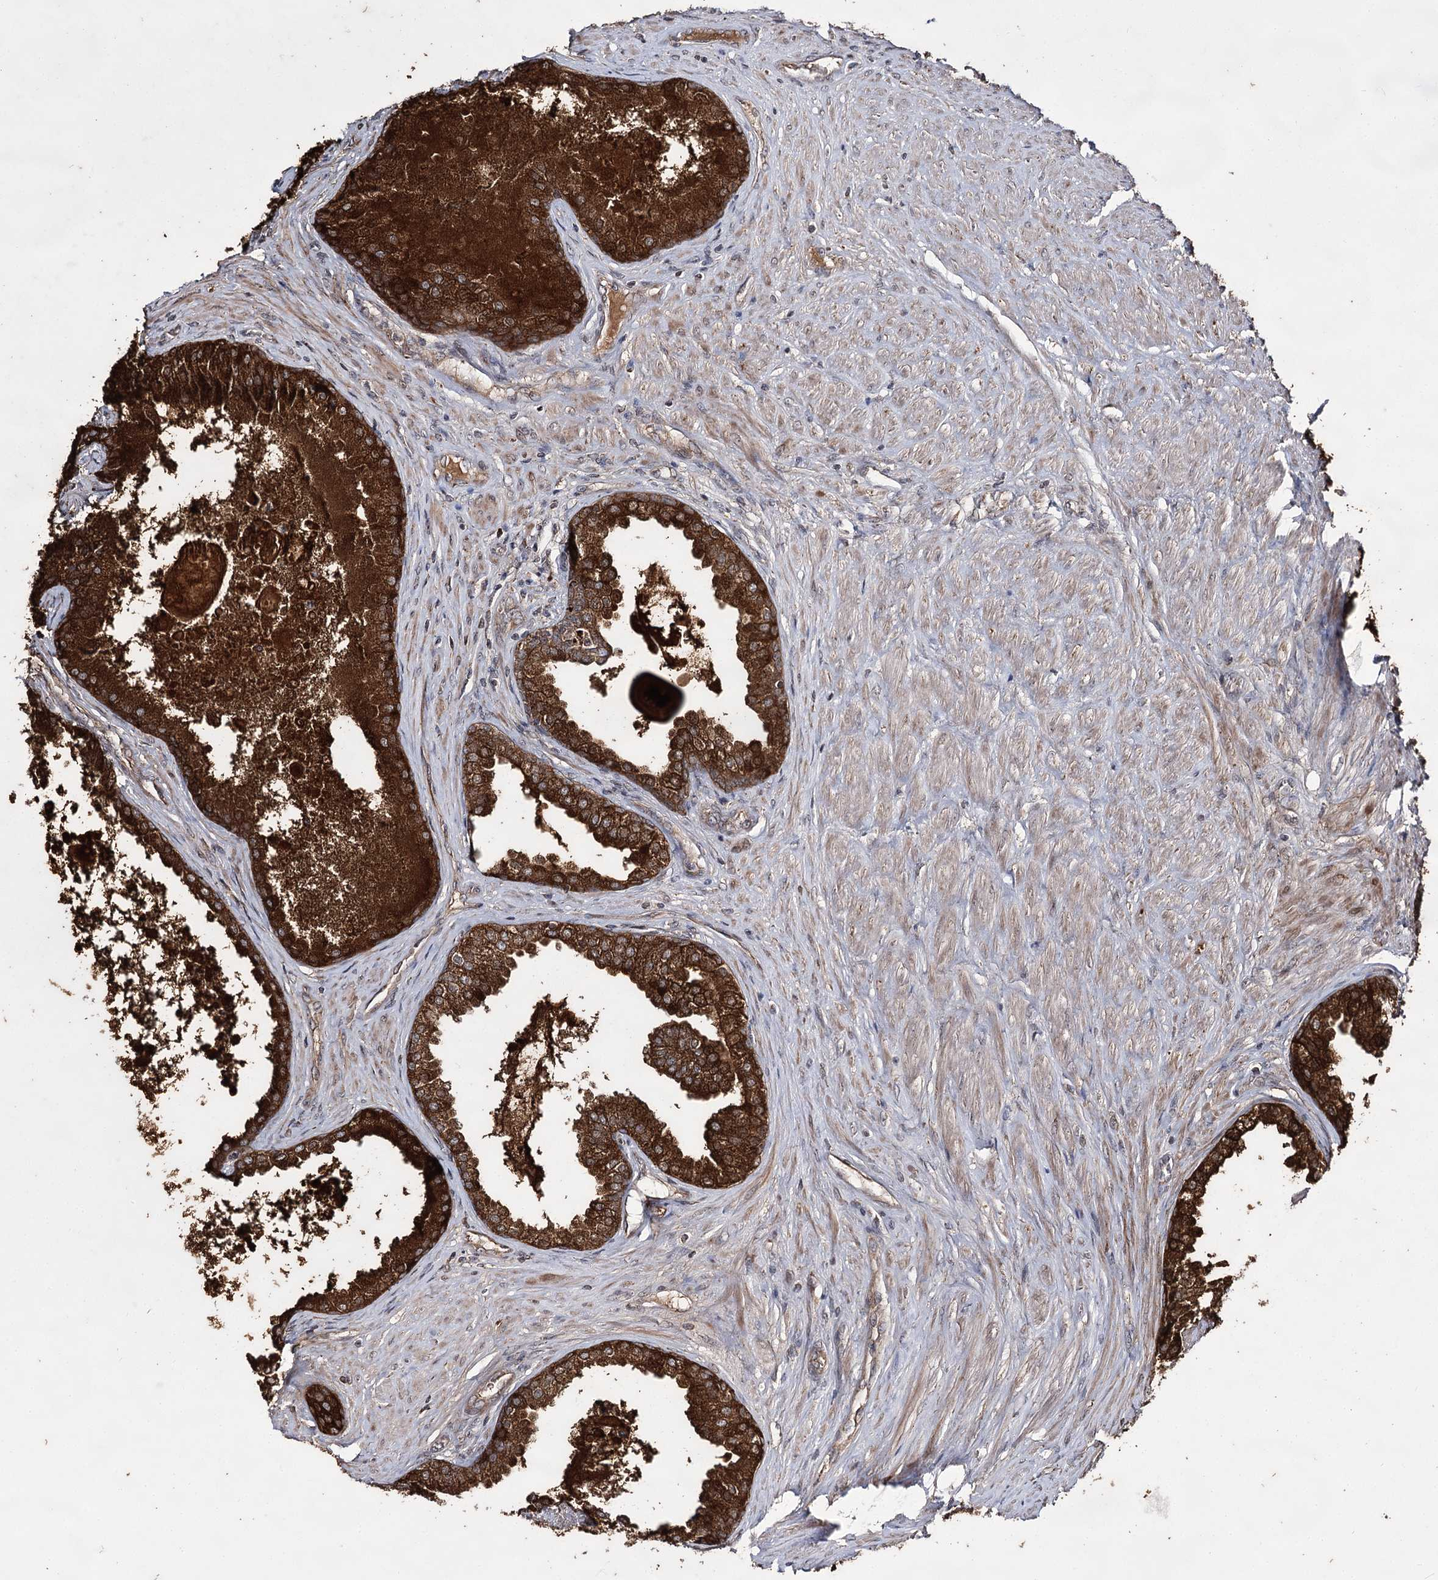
{"staining": {"intensity": "strong", "quantity": ">75%", "location": "cytoplasmic/membranous,nuclear"}, "tissue": "prostate cancer", "cell_type": "Tumor cells", "image_type": "cancer", "snomed": [{"axis": "morphology", "description": "Adenocarcinoma, High grade"}, {"axis": "topography", "description": "Prostate"}], "caption": "Immunohistochemistry (IHC) photomicrograph of prostate cancer (adenocarcinoma (high-grade)) stained for a protein (brown), which reveals high levels of strong cytoplasmic/membranous and nuclear expression in approximately >75% of tumor cells.", "gene": "ACTR6", "patient": {"sex": "male", "age": 63}}